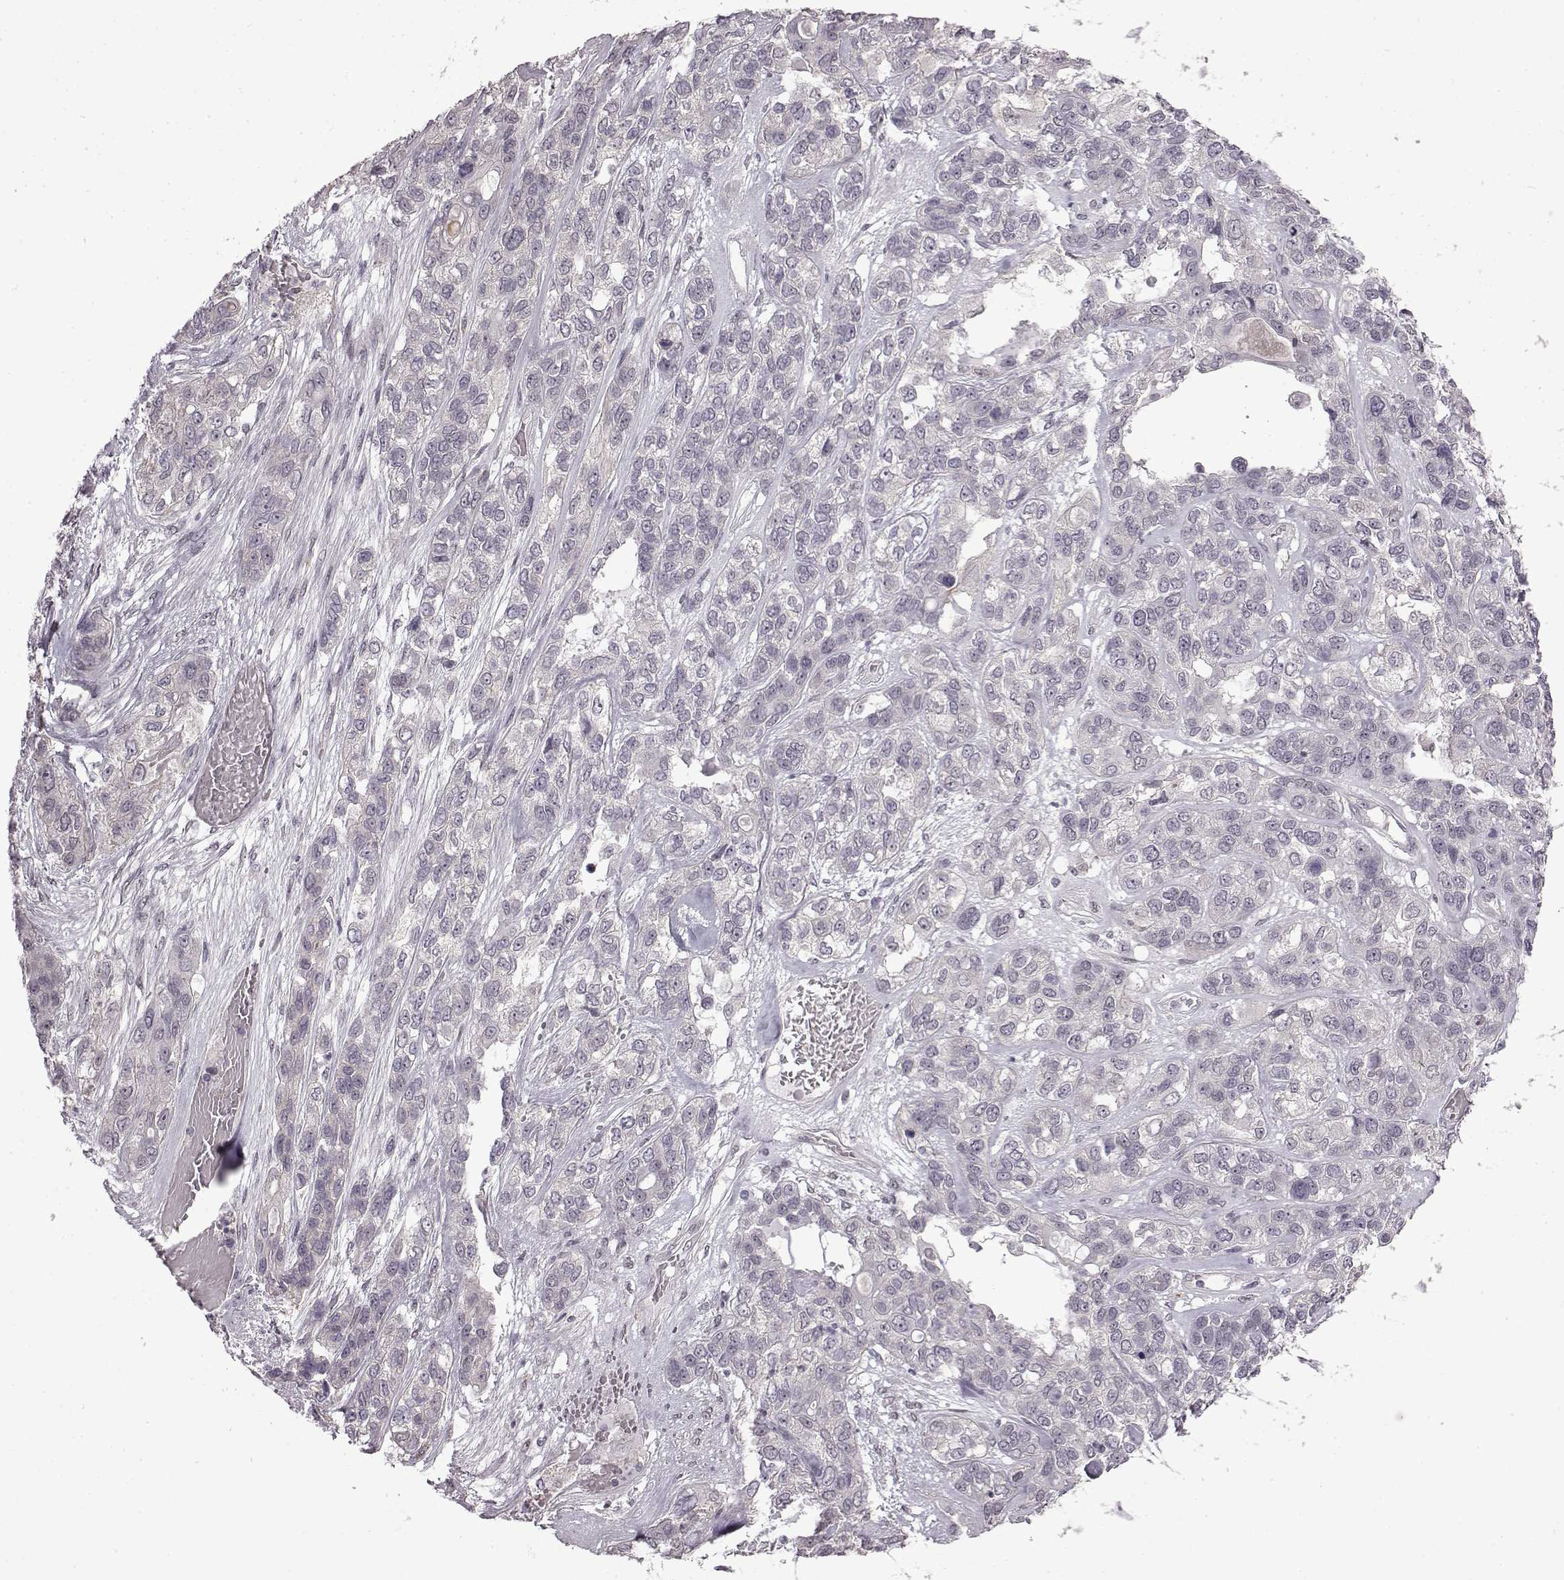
{"staining": {"intensity": "negative", "quantity": "none", "location": "none"}, "tissue": "lung cancer", "cell_type": "Tumor cells", "image_type": "cancer", "snomed": [{"axis": "morphology", "description": "Squamous cell carcinoma, NOS"}, {"axis": "topography", "description": "Lung"}], "caption": "IHC image of neoplastic tissue: squamous cell carcinoma (lung) stained with DAB exhibits no significant protein positivity in tumor cells. Brightfield microscopy of IHC stained with DAB (brown) and hematoxylin (blue), captured at high magnification.", "gene": "SYNPO2", "patient": {"sex": "female", "age": 70}}